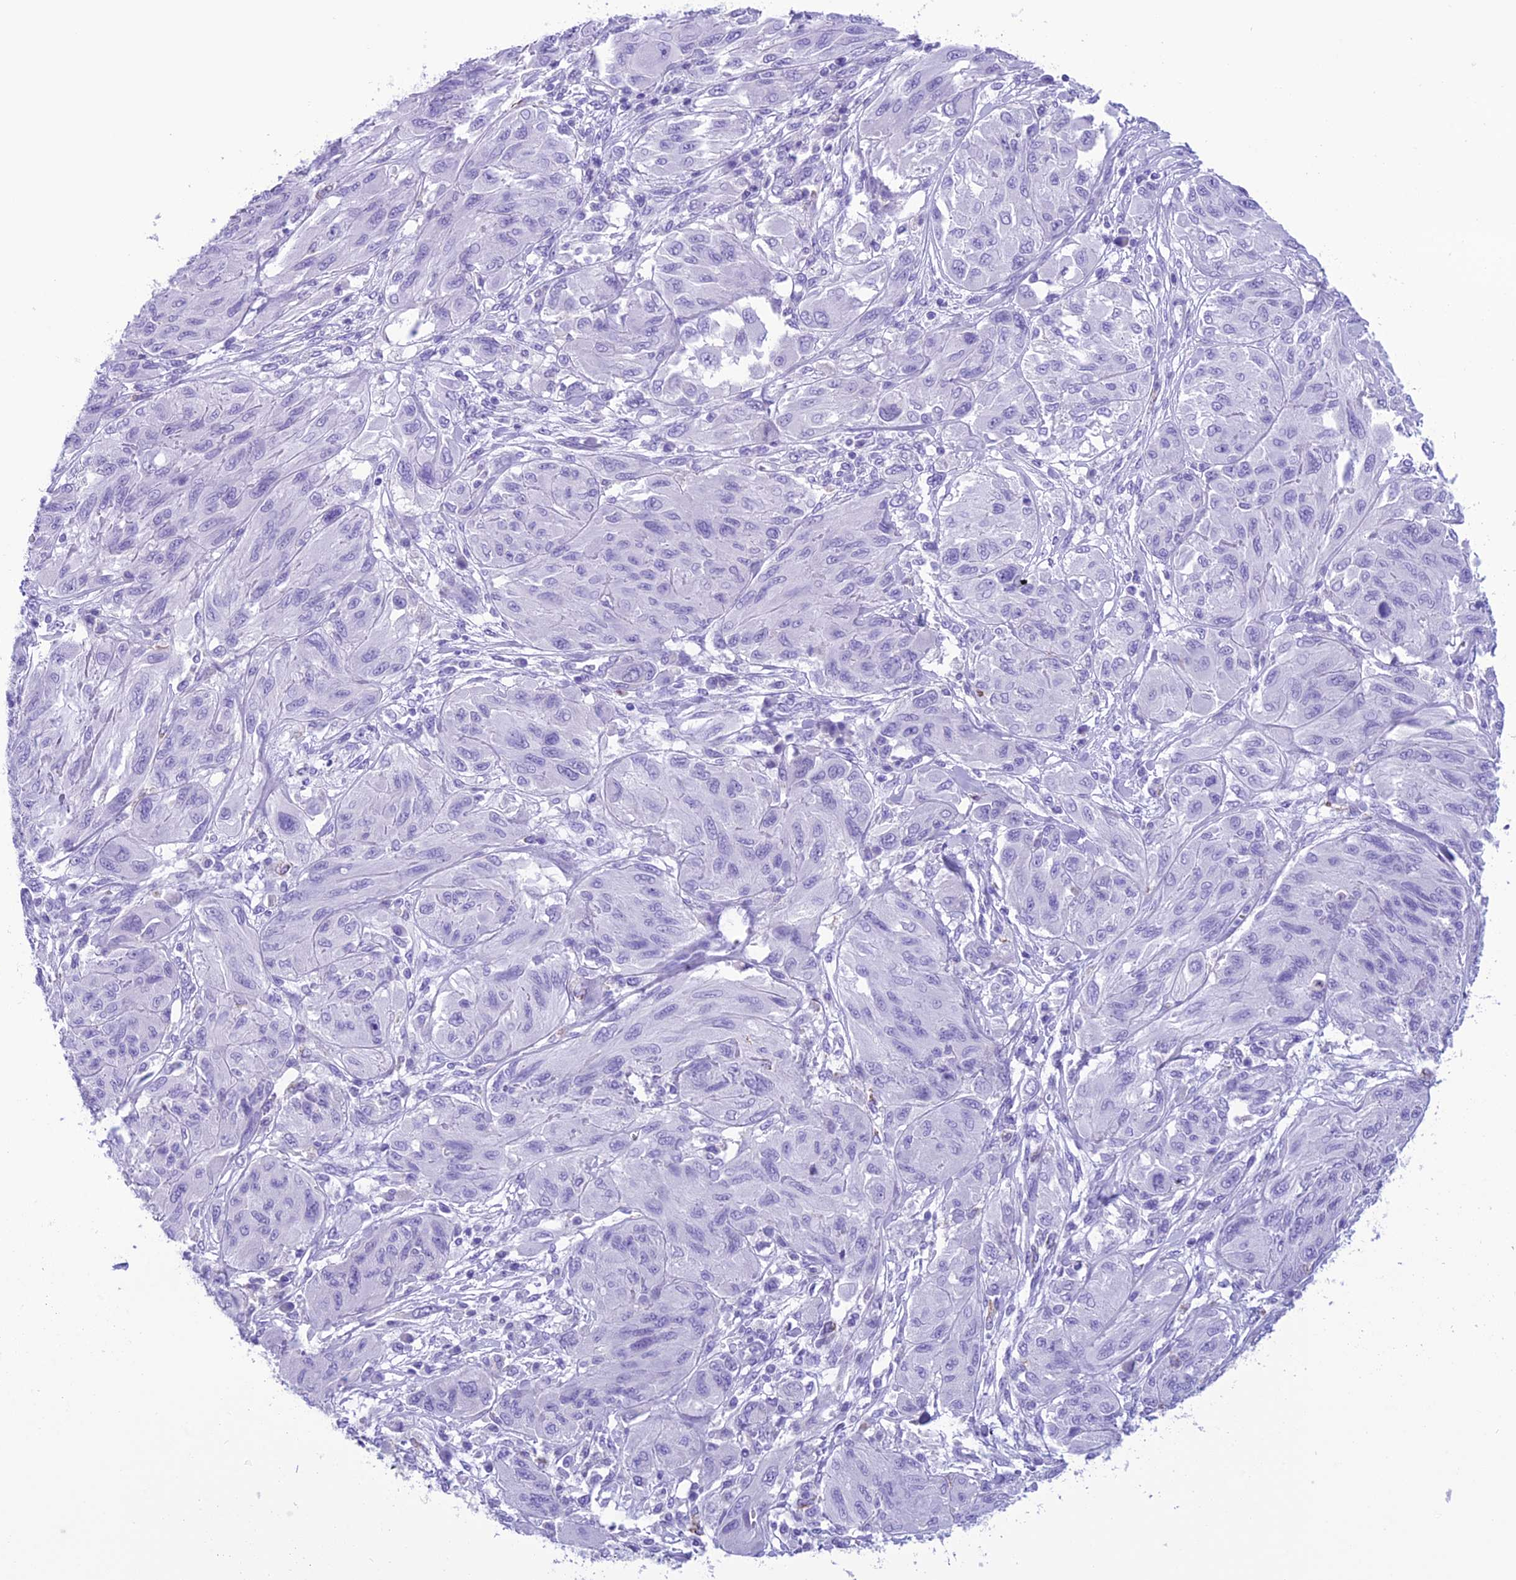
{"staining": {"intensity": "negative", "quantity": "none", "location": "none"}, "tissue": "melanoma", "cell_type": "Tumor cells", "image_type": "cancer", "snomed": [{"axis": "morphology", "description": "Malignant melanoma, NOS"}, {"axis": "topography", "description": "Skin"}], "caption": "Human melanoma stained for a protein using IHC displays no expression in tumor cells.", "gene": "TRAM1L1", "patient": {"sex": "female", "age": 91}}